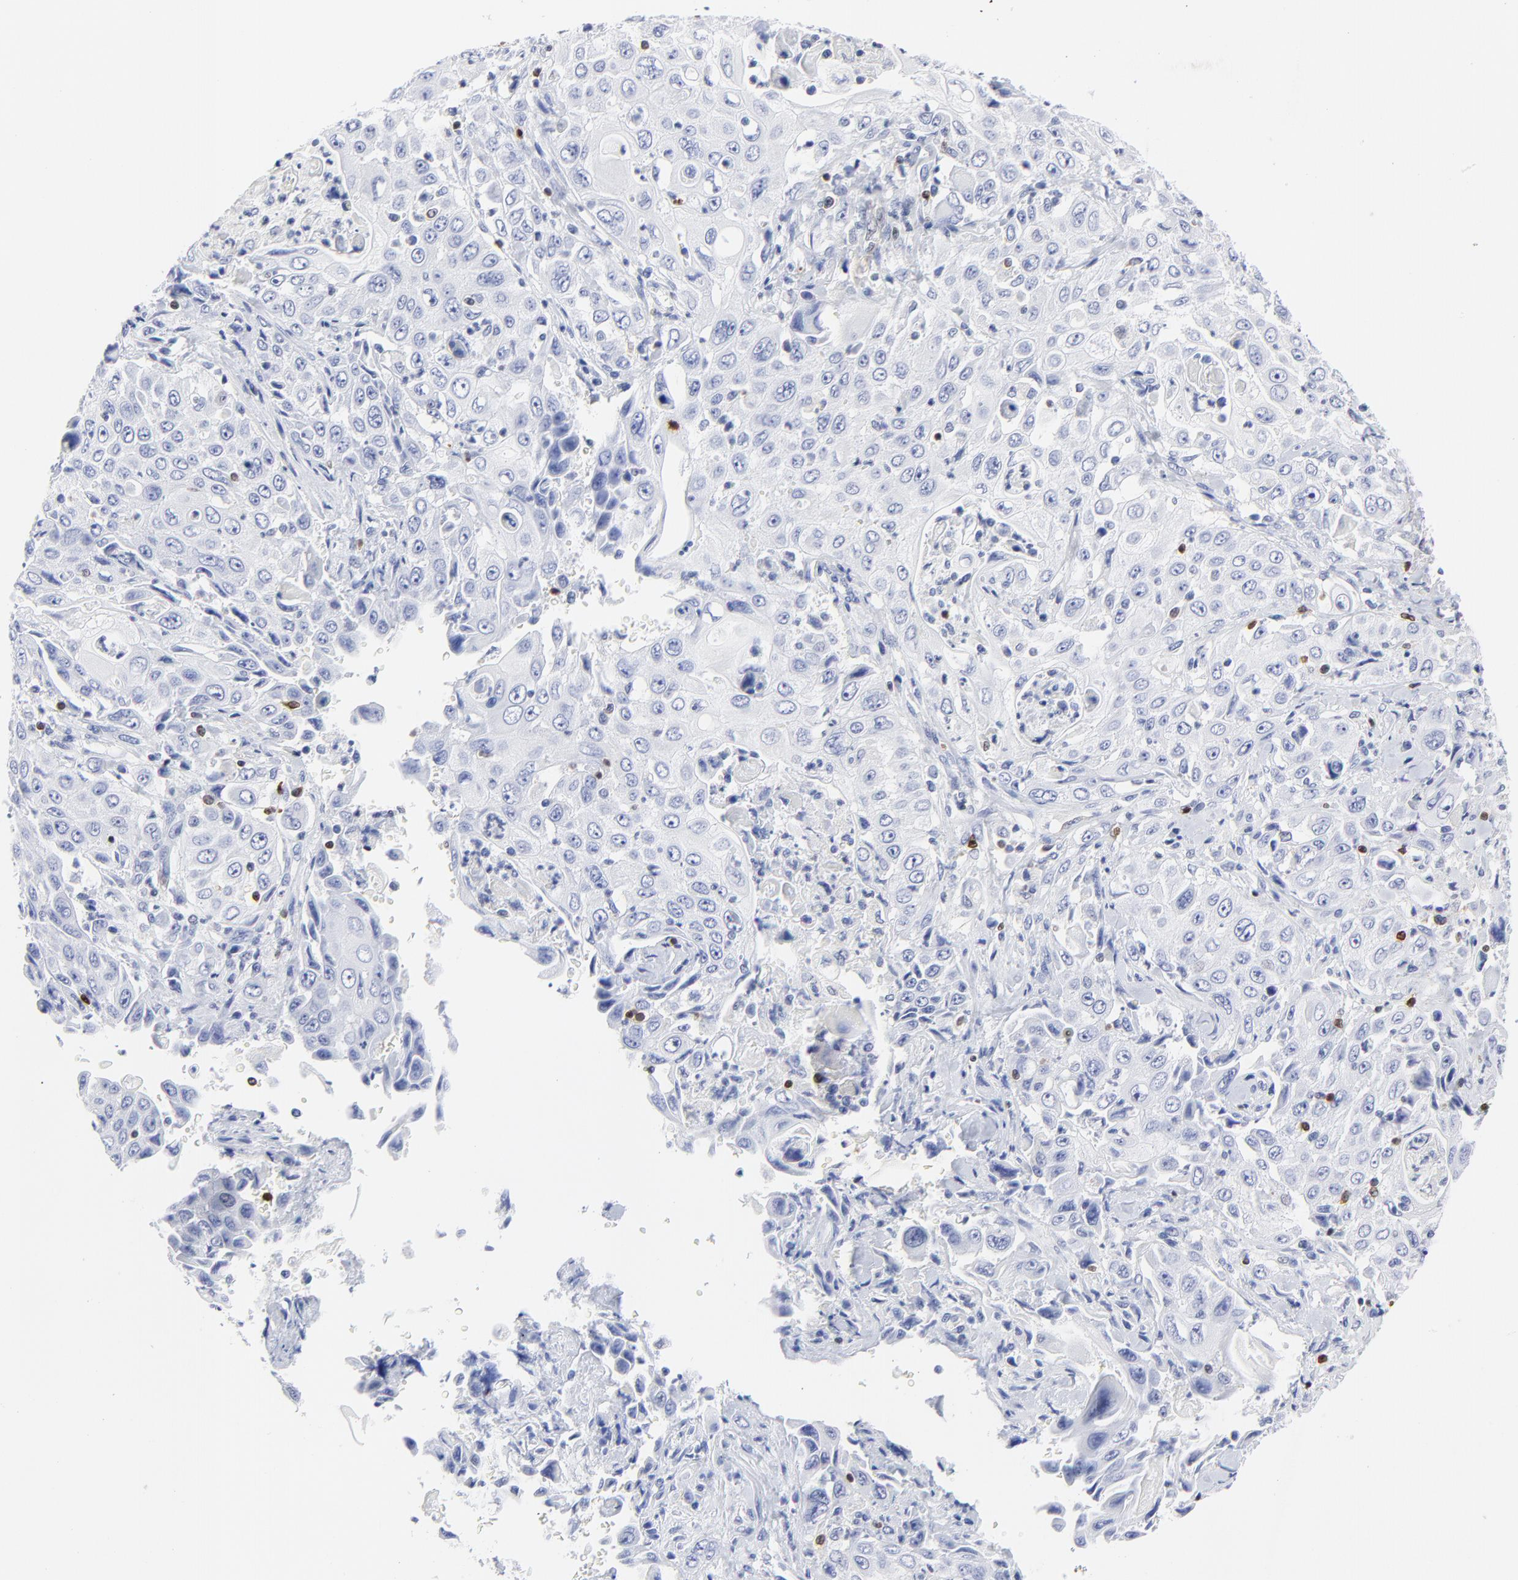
{"staining": {"intensity": "negative", "quantity": "none", "location": "none"}, "tissue": "pancreatic cancer", "cell_type": "Tumor cells", "image_type": "cancer", "snomed": [{"axis": "morphology", "description": "Adenocarcinoma, NOS"}, {"axis": "topography", "description": "Pancreas"}], "caption": "DAB (3,3'-diaminobenzidine) immunohistochemical staining of human pancreatic adenocarcinoma reveals no significant staining in tumor cells.", "gene": "ZAP70", "patient": {"sex": "male", "age": 70}}